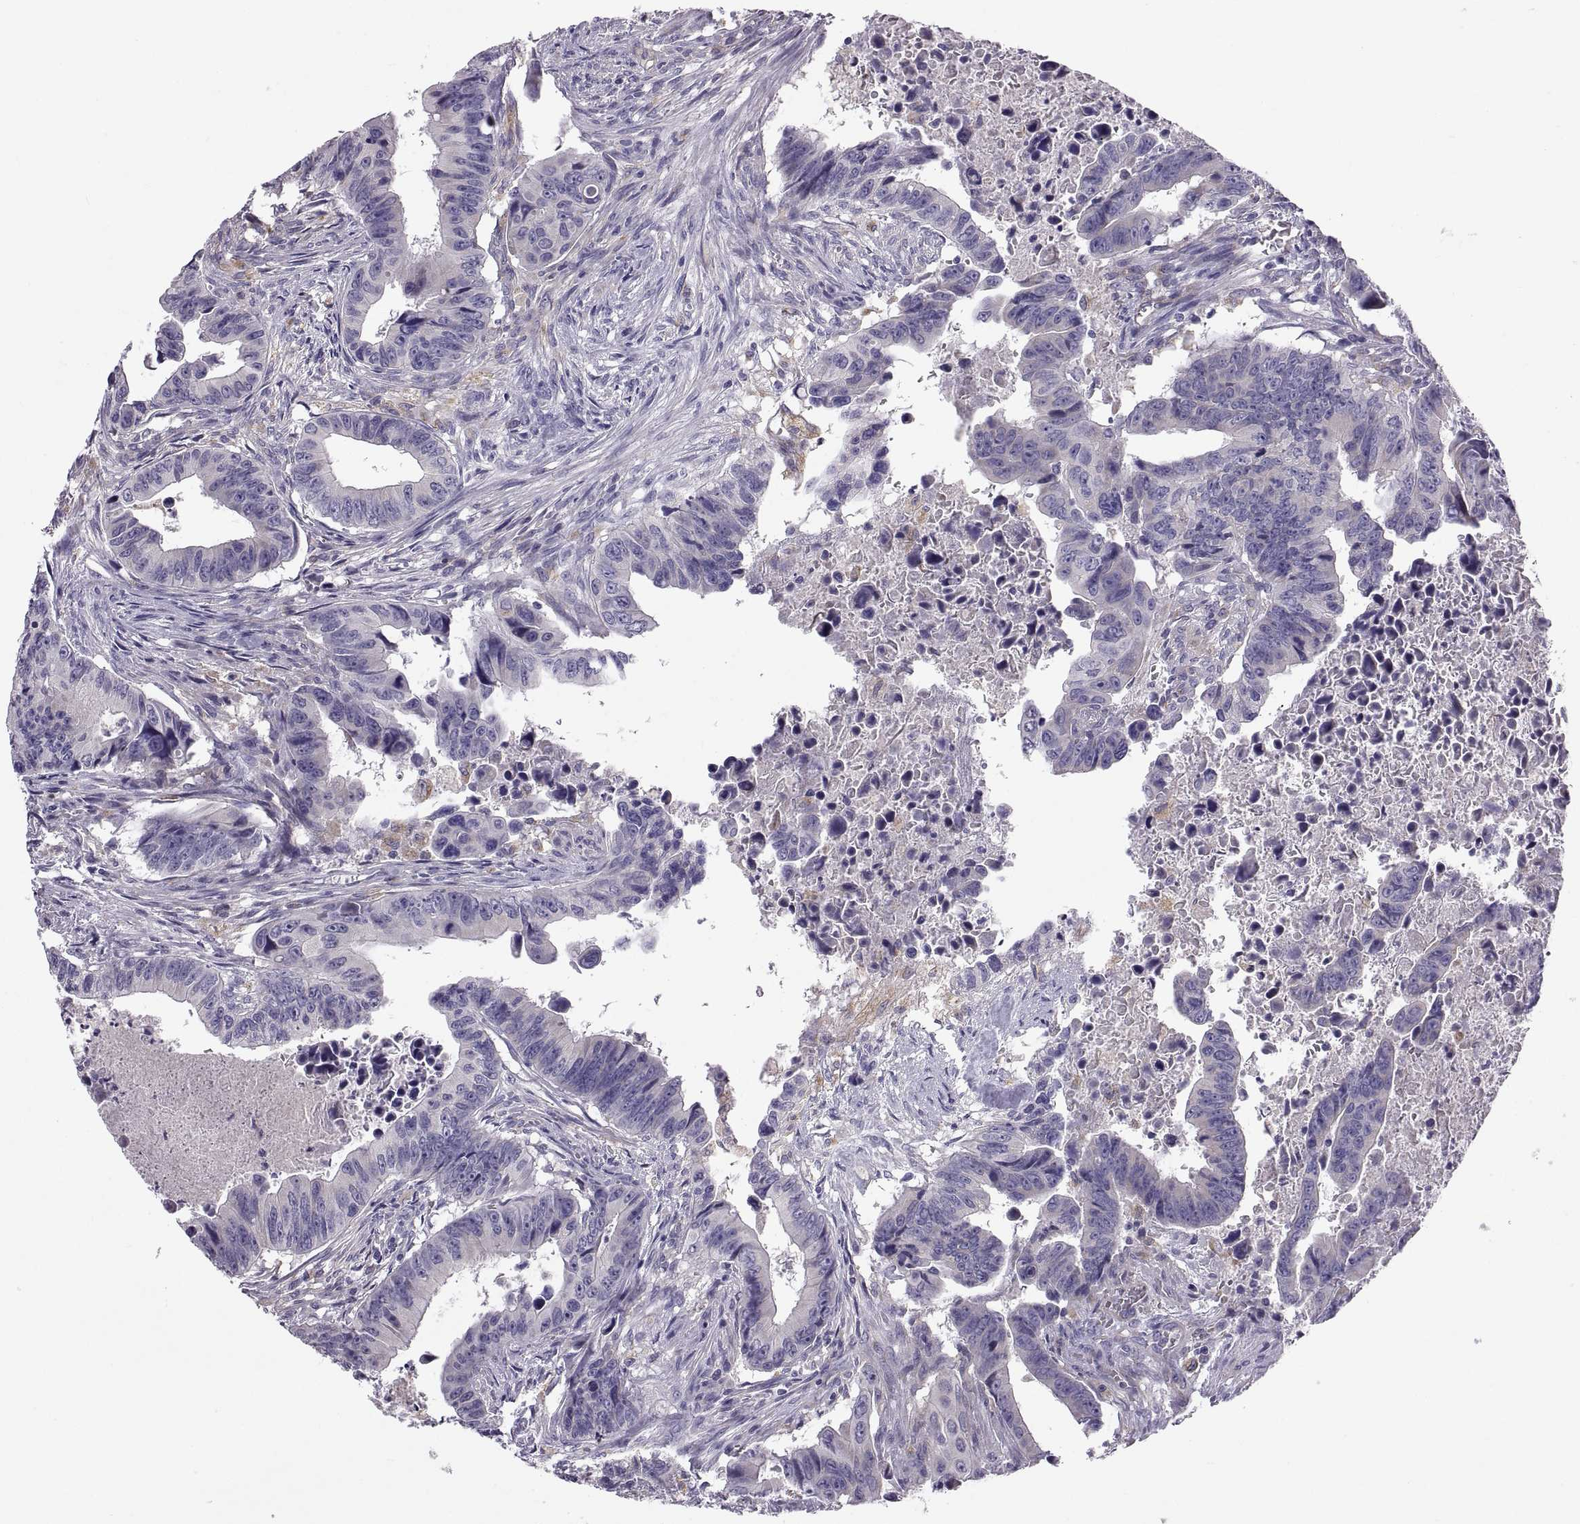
{"staining": {"intensity": "negative", "quantity": "none", "location": "none"}, "tissue": "colorectal cancer", "cell_type": "Tumor cells", "image_type": "cancer", "snomed": [{"axis": "morphology", "description": "Adenocarcinoma, NOS"}, {"axis": "topography", "description": "Colon"}], "caption": "The immunohistochemistry (IHC) histopathology image has no significant positivity in tumor cells of colorectal cancer tissue.", "gene": "ARSL", "patient": {"sex": "female", "age": 87}}